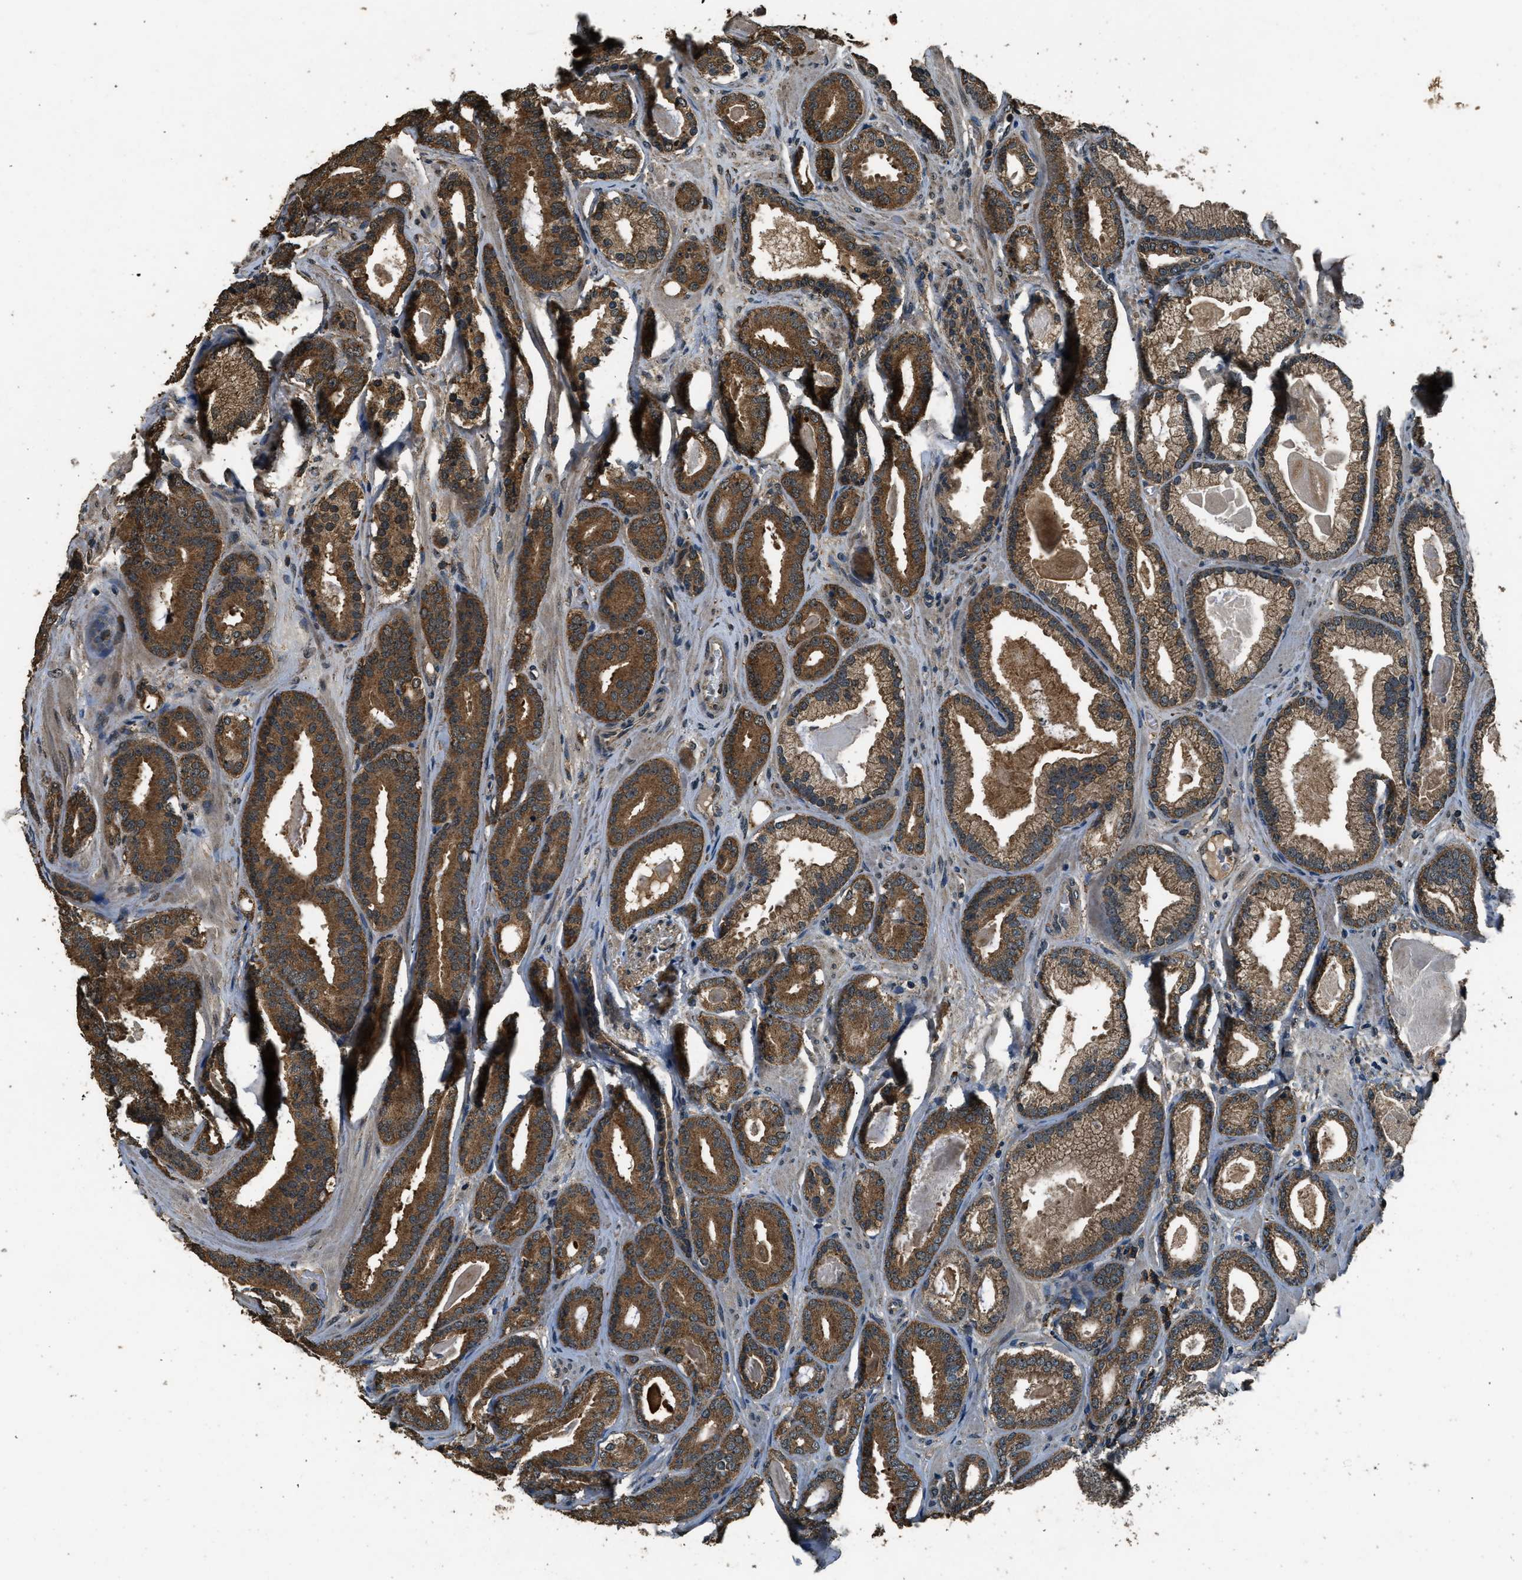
{"staining": {"intensity": "strong", "quantity": ">75%", "location": "cytoplasmic/membranous"}, "tissue": "prostate cancer", "cell_type": "Tumor cells", "image_type": "cancer", "snomed": [{"axis": "morphology", "description": "Adenocarcinoma, High grade"}, {"axis": "topography", "description": "Prostate"}], "caption": "Prostate cancer (adenocarcinoma (high-grade)) stained for a protein exhibits strong cytoplasmic/membranous positivity in tumor cells. Immunohistochemistry (ihc) stains the protein of interest in brown and the nuclei are stained blue.", "gene": "SALL3", "patient": {"sex": "male", "age": 60}}